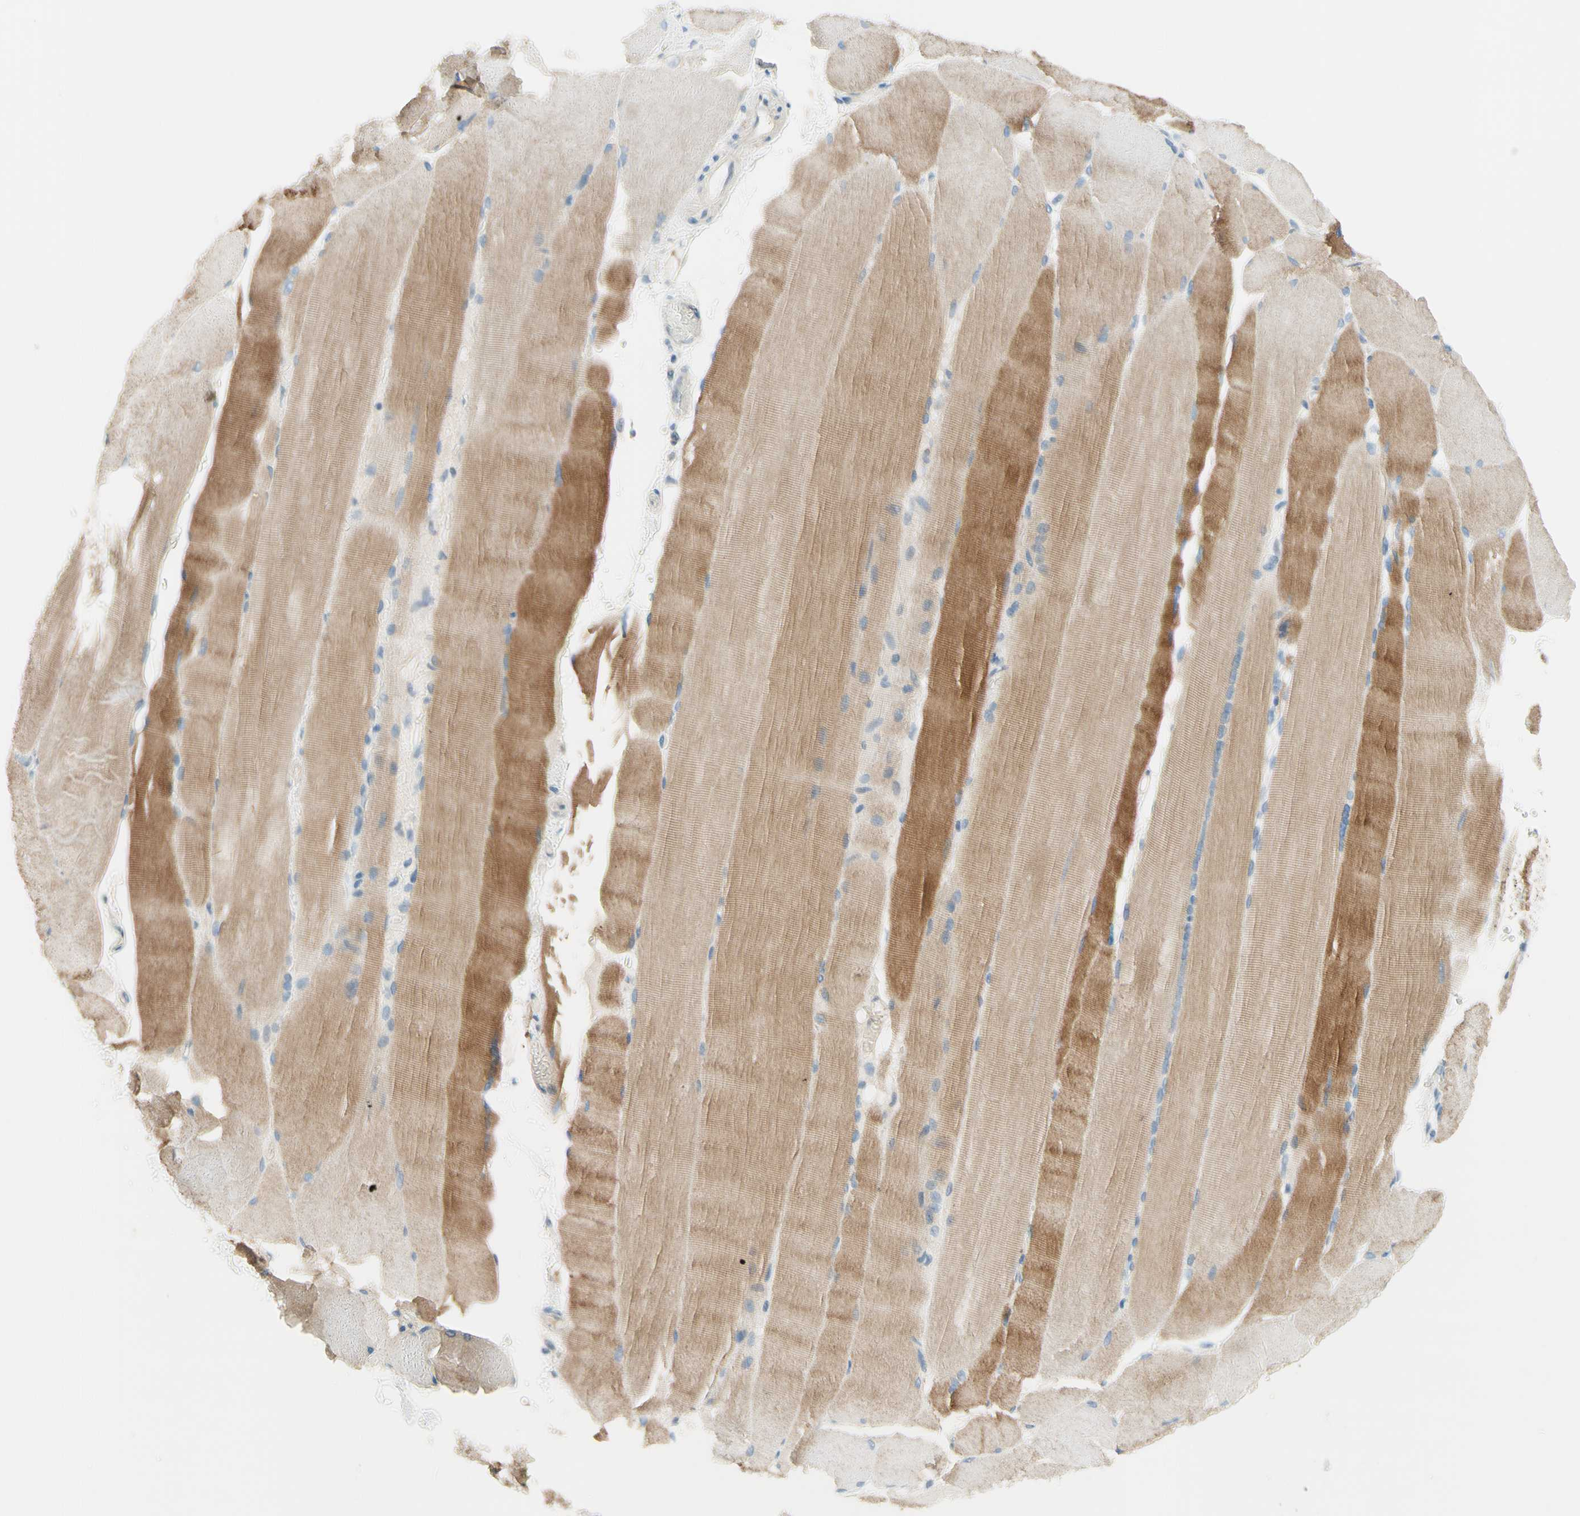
{"staining": {"intensity": "moderate", "quantity": ">75%", "location": "cytoplasmic/membranous"}, "tissue": "skeletal muscle", "cell_type": "Myocytes", "image_type": "normal", "snomed": [{"axis": "morphology", "description": "Normal tissue, NOS"}, {"axis": "topography", "description": "Skin"}, {"axis": "topography", "description": "Skeletal muscle"}], "caption": "This micrograph demonstrates IHC staining of normal human skeletal muscle, with medium moderate cytoplasmic/membranous positivity in about >75% of myocytes.", "gene": "JPH1", "patient": {"sex": "male", "age": 83}}